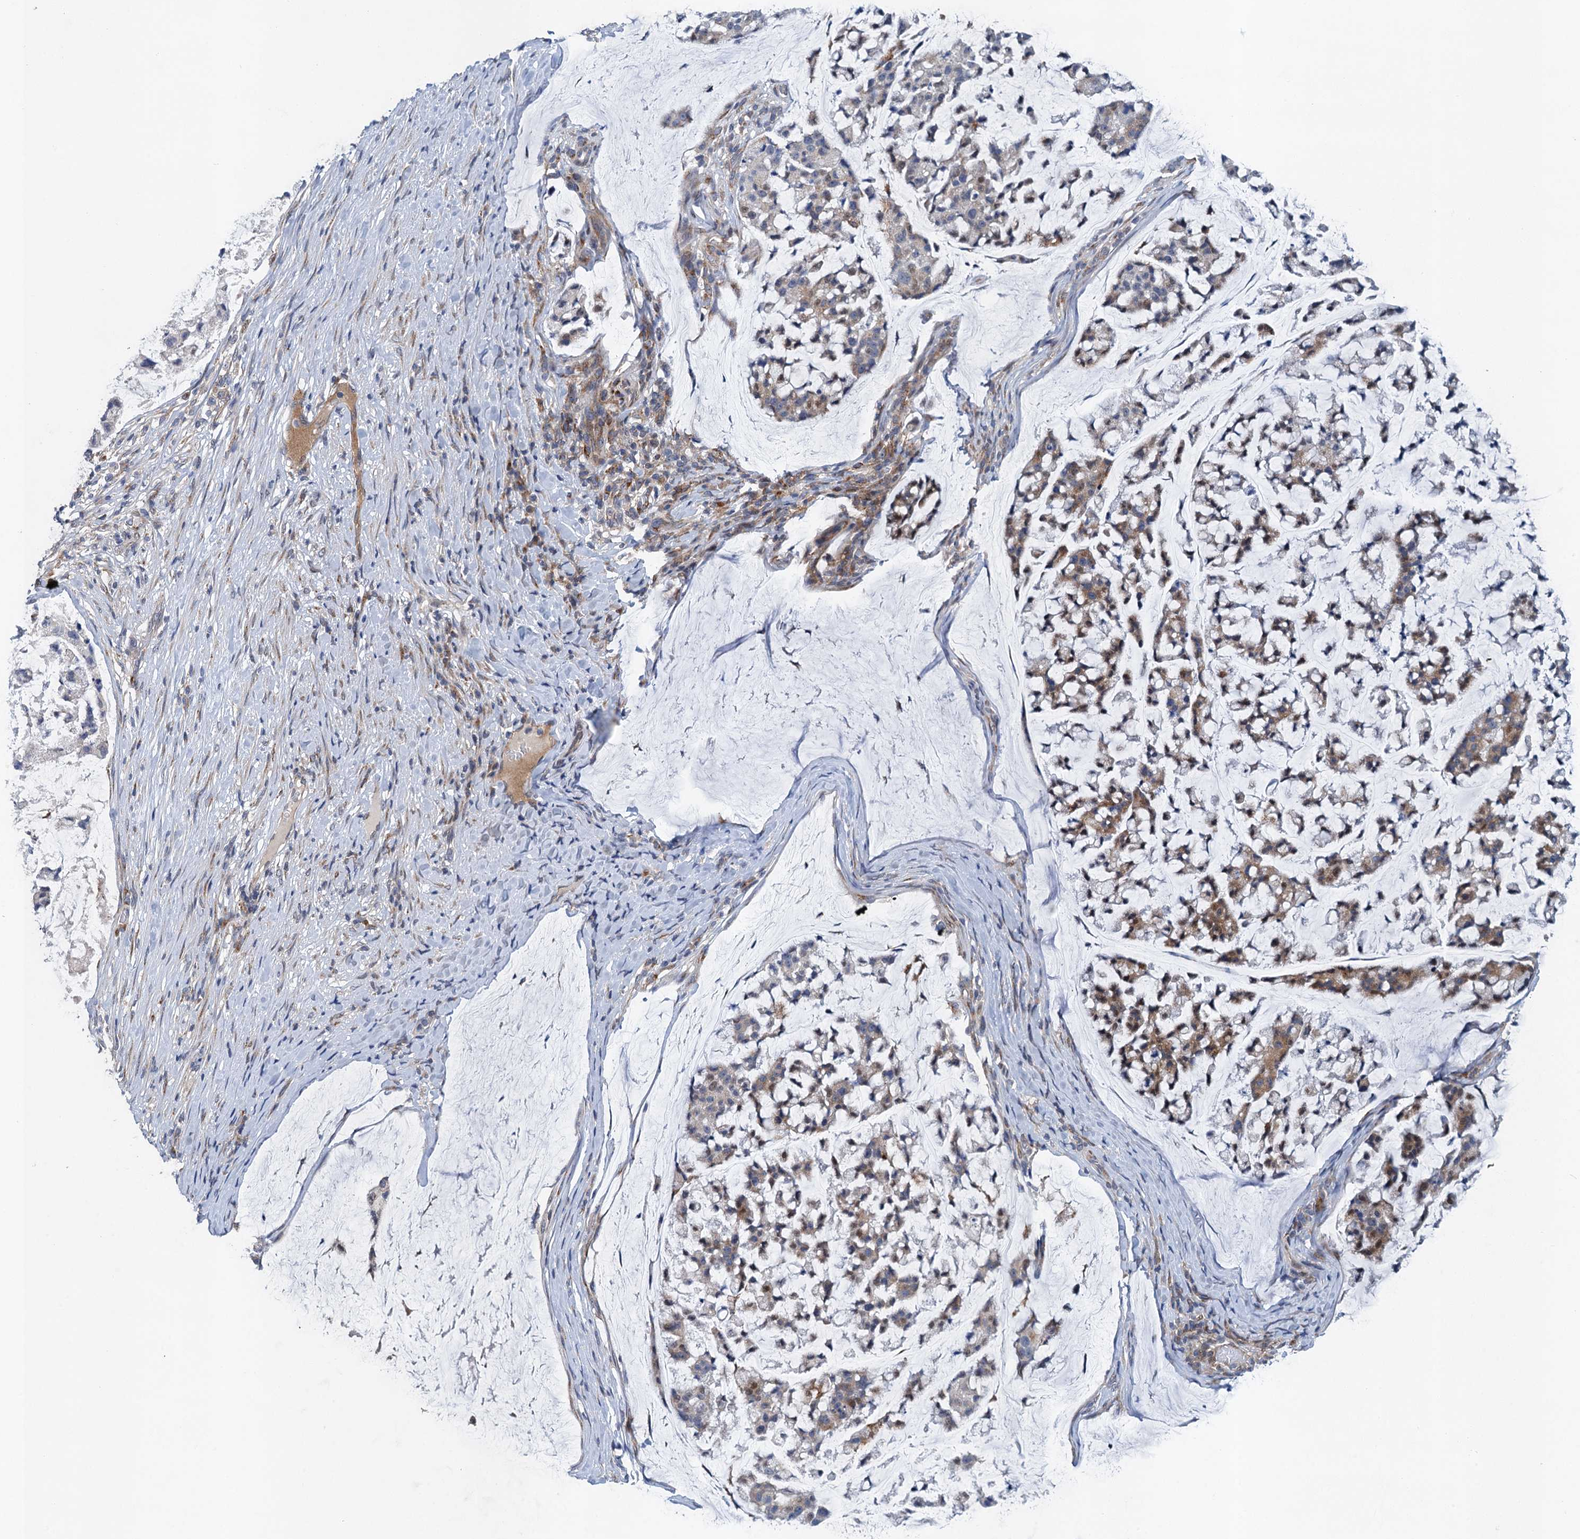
{"staining": {"intensity": "weak", "quantity": "<25%", "location": "cytoplasmic/membranous"}, "tissue": "stomach cancer", "cell_type": "Tumor cells", "image_type": "cancer", "snomed": [{"axis": "morphology", "description": "Adenocarcinoma, NOS"}, {"axis": "topography", "description": "Stomach, lower"}], "caption": "IHC of human stomach adenocarcinoma exhibits no staining in tumor cells. Brightfield microscopy of immunohistochemistry stained with DAB (3,3'-diaminobenzidine) (brown) and hematoxylin (blue), captured at high magnification.", "gene": "NBEA", "patient": {"sex": "male", "age": 67}}